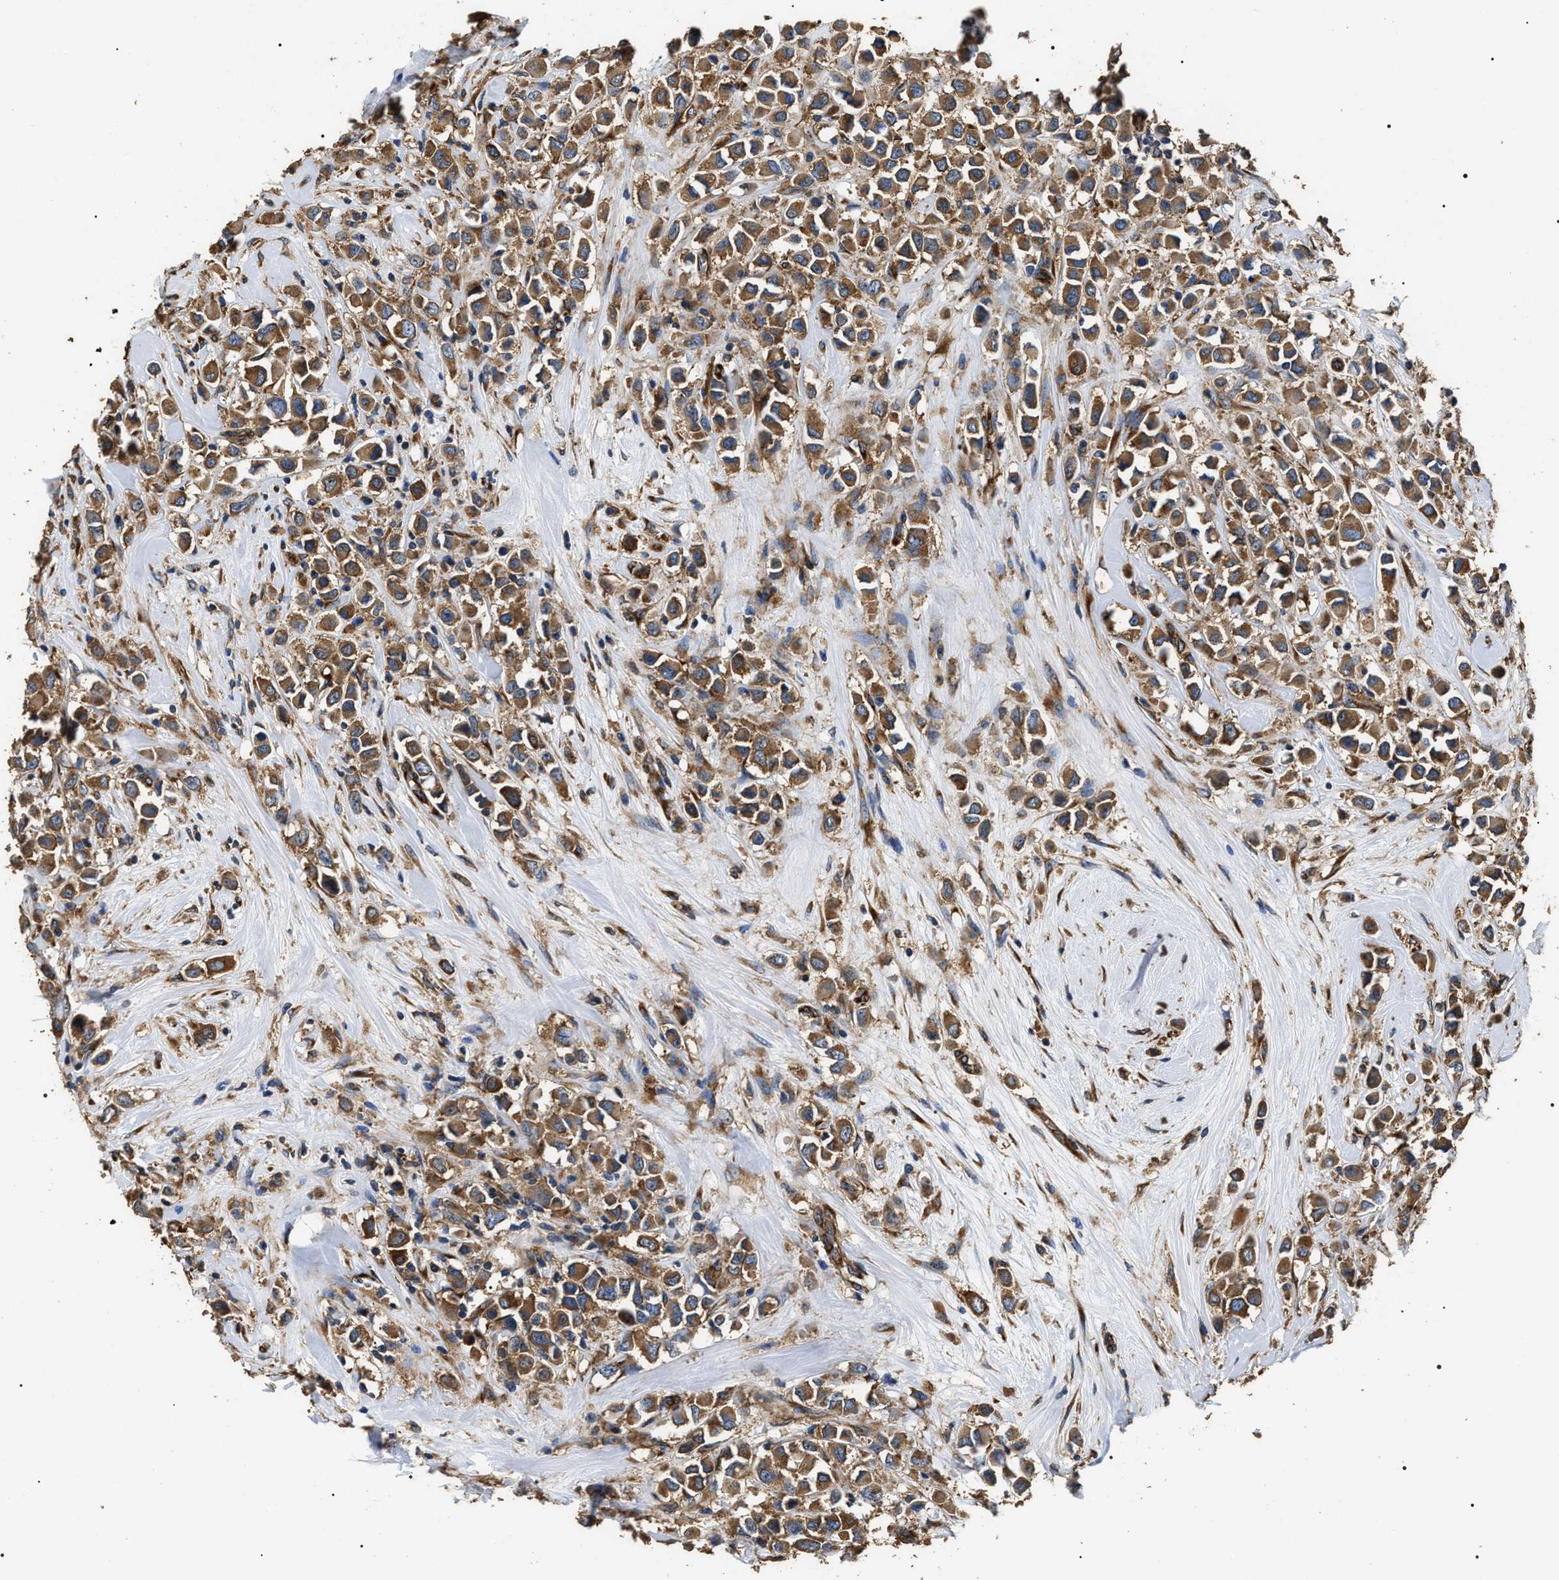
{"staining": {"intensity": "moderate", "quantity": ">75%", "location": "cytoplasmic/membranous"}, "tissue": "breast cancer", "cell_type": "Tumor cells", "image_type": "cancer", "snomed": [{"axis": "morphology", "description": "Duct carcinoma"}, {"axis": "topography", "description": "Breast"}], "caption": "Human infiltrating ductal carcinoma (breast) stained with a brown dye shows moderate cytoplasmic/membranous positive positivity in about >75% of tumor cells.", "gene": "KTN1", "patient": {"sex": "female", "age": 61}}